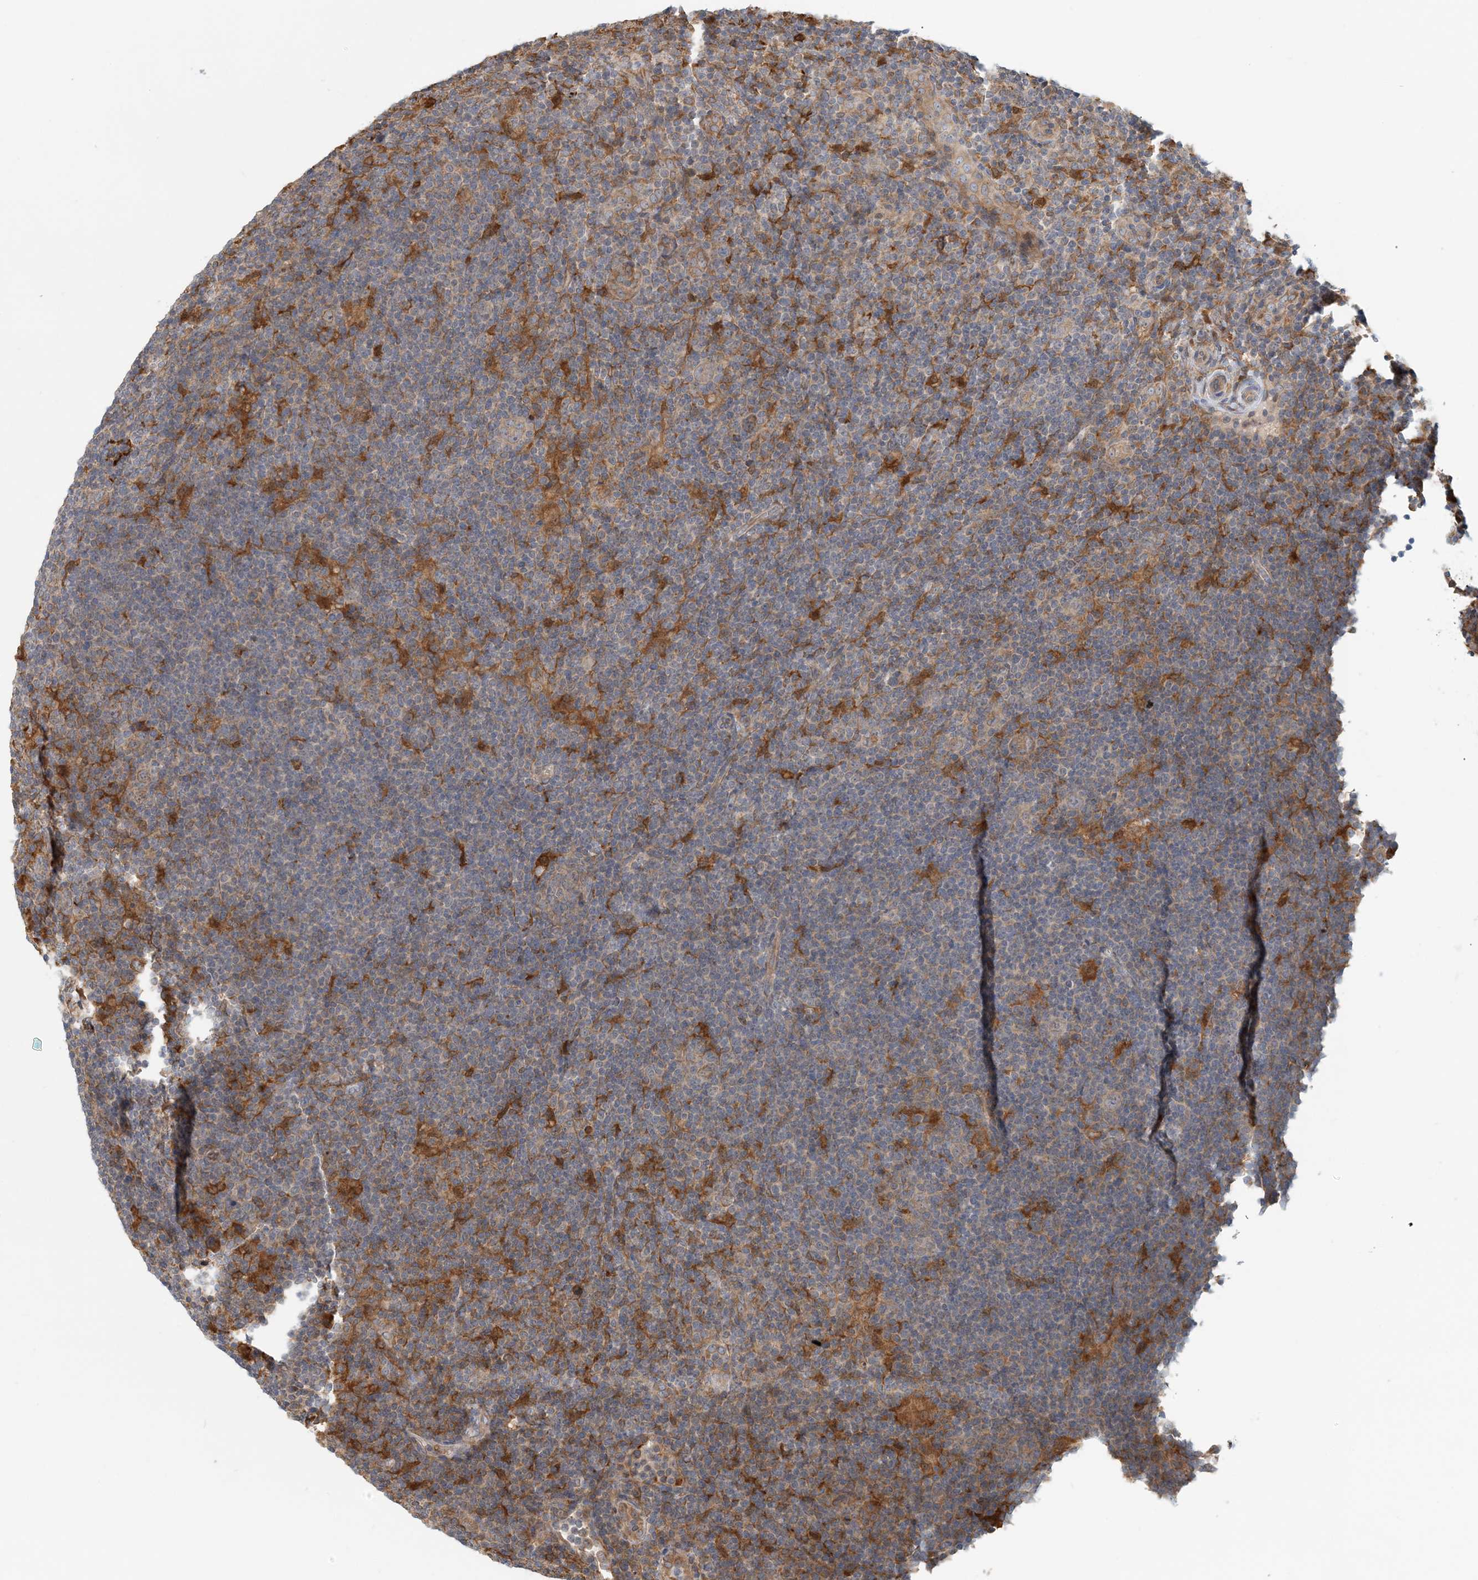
{"staining": {"intensity": "weak", "quantity": "<25%", "location": "cytoplasmic/membranous"}, "tissue": "lymphoma", "cell_type": "Tumor cells", "image_type": "cancer", "snomed": [{"axis": "morphology", "description": "Hodgkin's disease, NOS"}, {"axis": "topography", "description": "Lymph node"}], "caption": "IHC of human Hodgkin's disease demonstrates no expression in tumor cells.", "gene": "HNMT", "patient": {"sex": "female", "age": 57}}